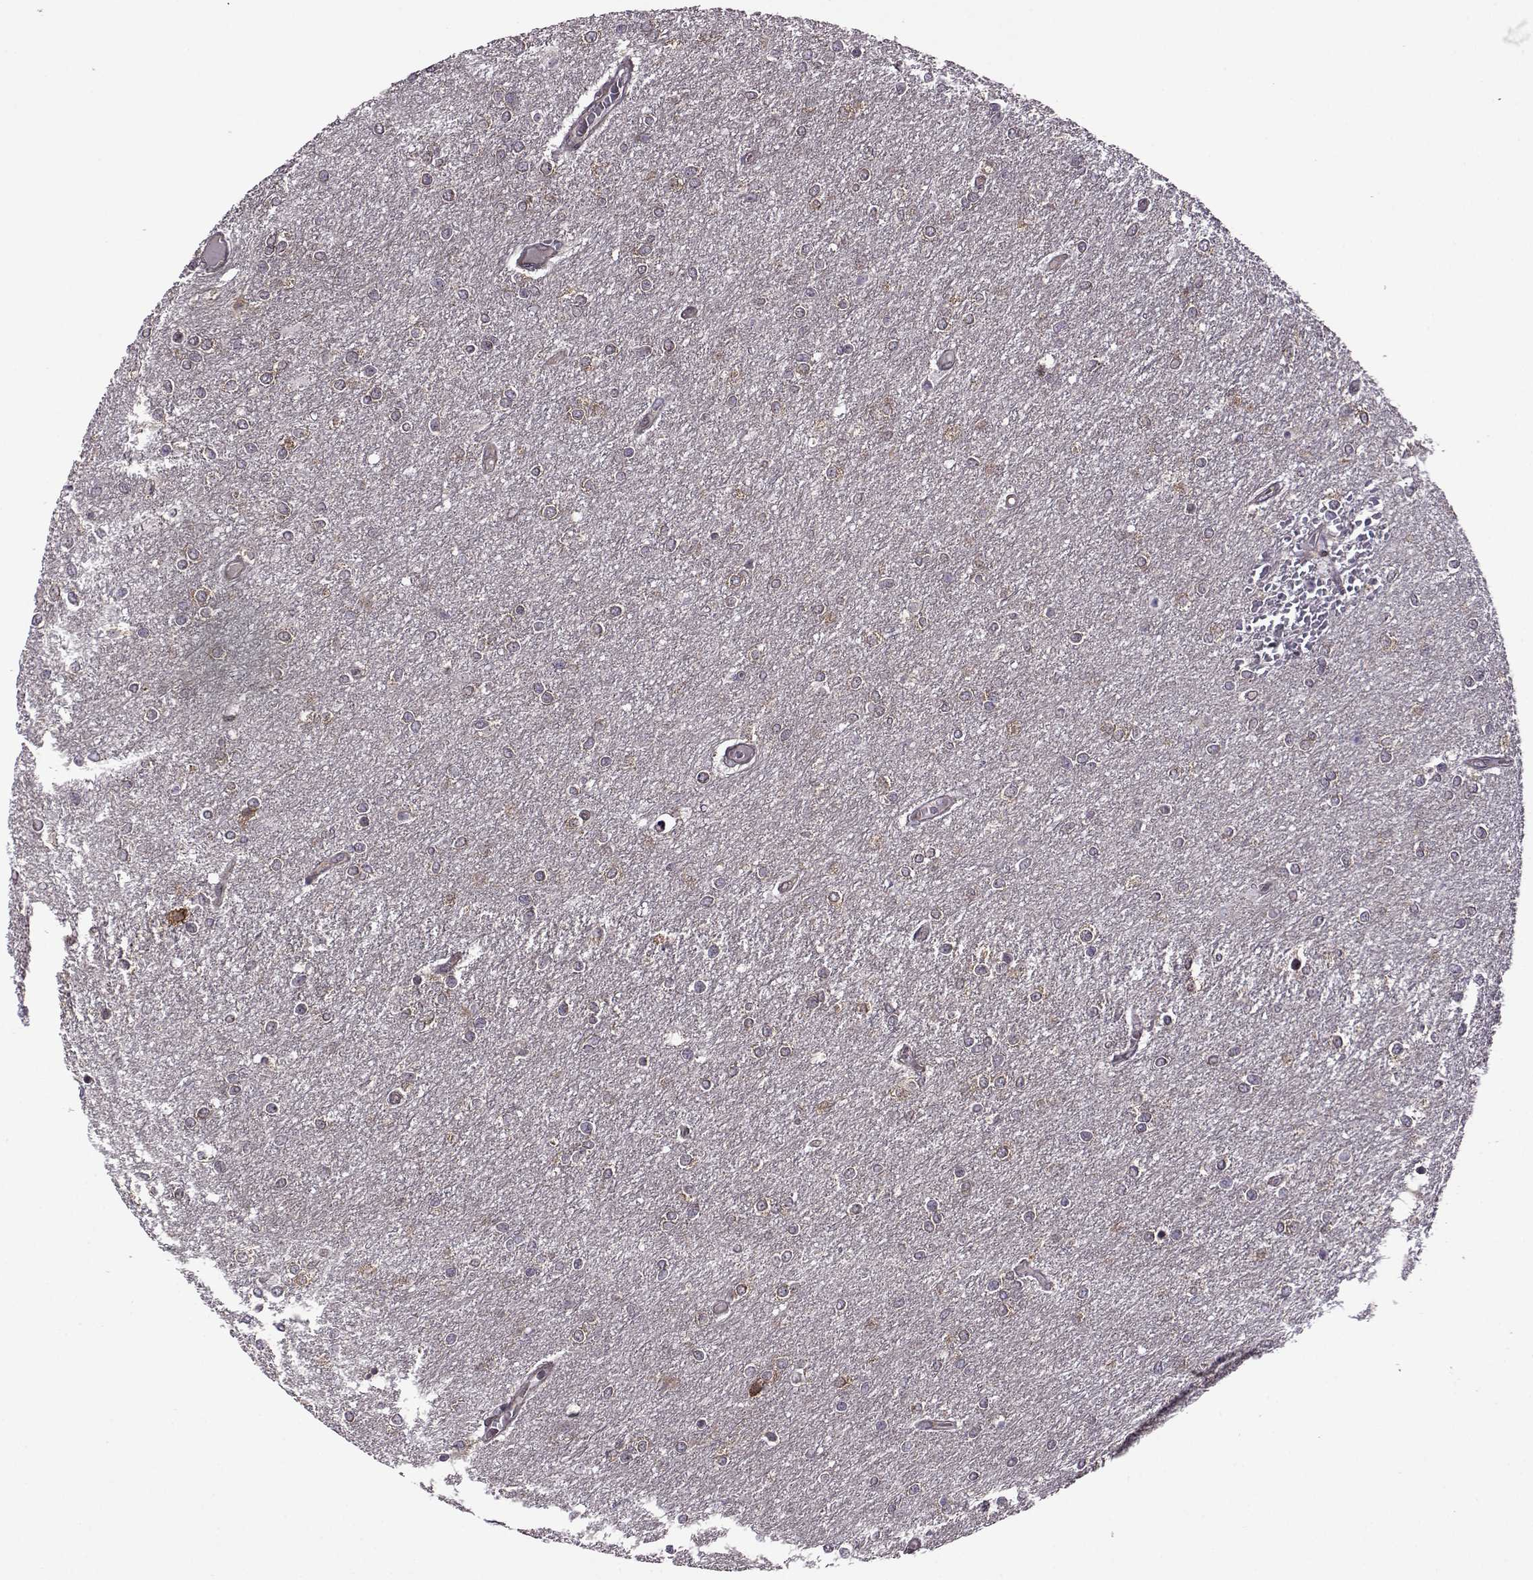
{"staining": {"intensity": "weak", "quantity": ">75%", "location": "cytoplasmic/membranous"}, "tissue": "glioma", "cell_type": "Tumor cells", "image_type": "cancer", "snomed": [{"axis": "morphology", "description": "Glioma, malignant, High grade"}, {"axis": "topography", "description": "Brain"}], "caption": "A low amount of weak cytoplasmic/membranous positivity is present in about >75% of tumor cells in malignant glioma (high-grade) tissue. Nuclei are stained in blue.", "gene": "URI1", "patient": {"sex": "female", "age": 61}}